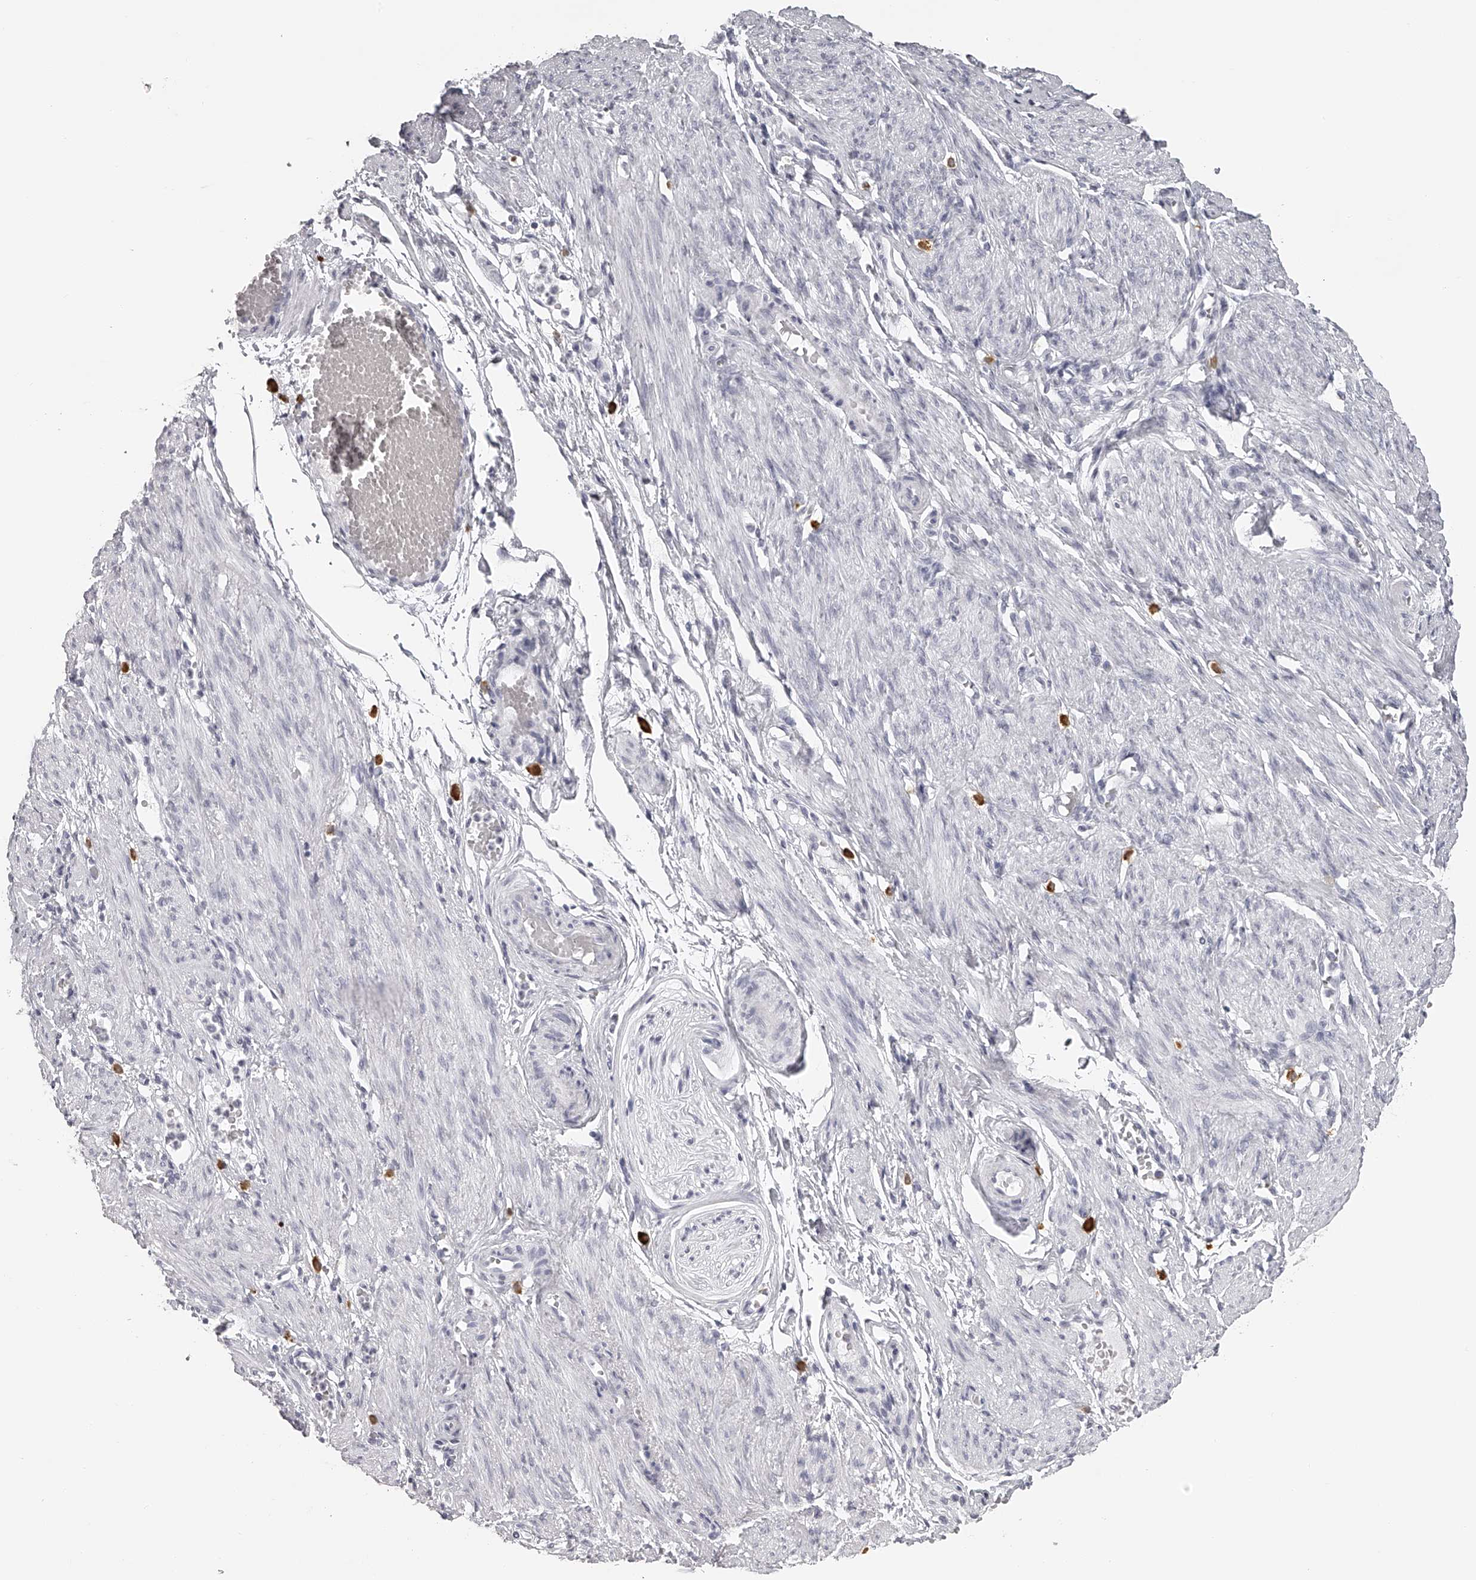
{"staining": {"intensity": "negative", "quantity": "none", "location": "none"}, "tissue": "adipose tissue", "cell_type": "Adipocytes", "image_type": "normal", "snomed": [{"axis": "morphology", "description": "Normal tissue, NOS"}, {"axis": "topography", "description": "Smooth muscle"}, {"axis": "topography", "description": "Peripheral nerve tissue"}], "caption": "Immunohistochemistry micrograph of benign adipose tissue: adipose tissue stained with DAB (3,3'-diaminobenzidine) shows no significant protein positivity in adipocytes.", "gene": "SEC11C", "patient": {"sex": "female", "age": 39}}